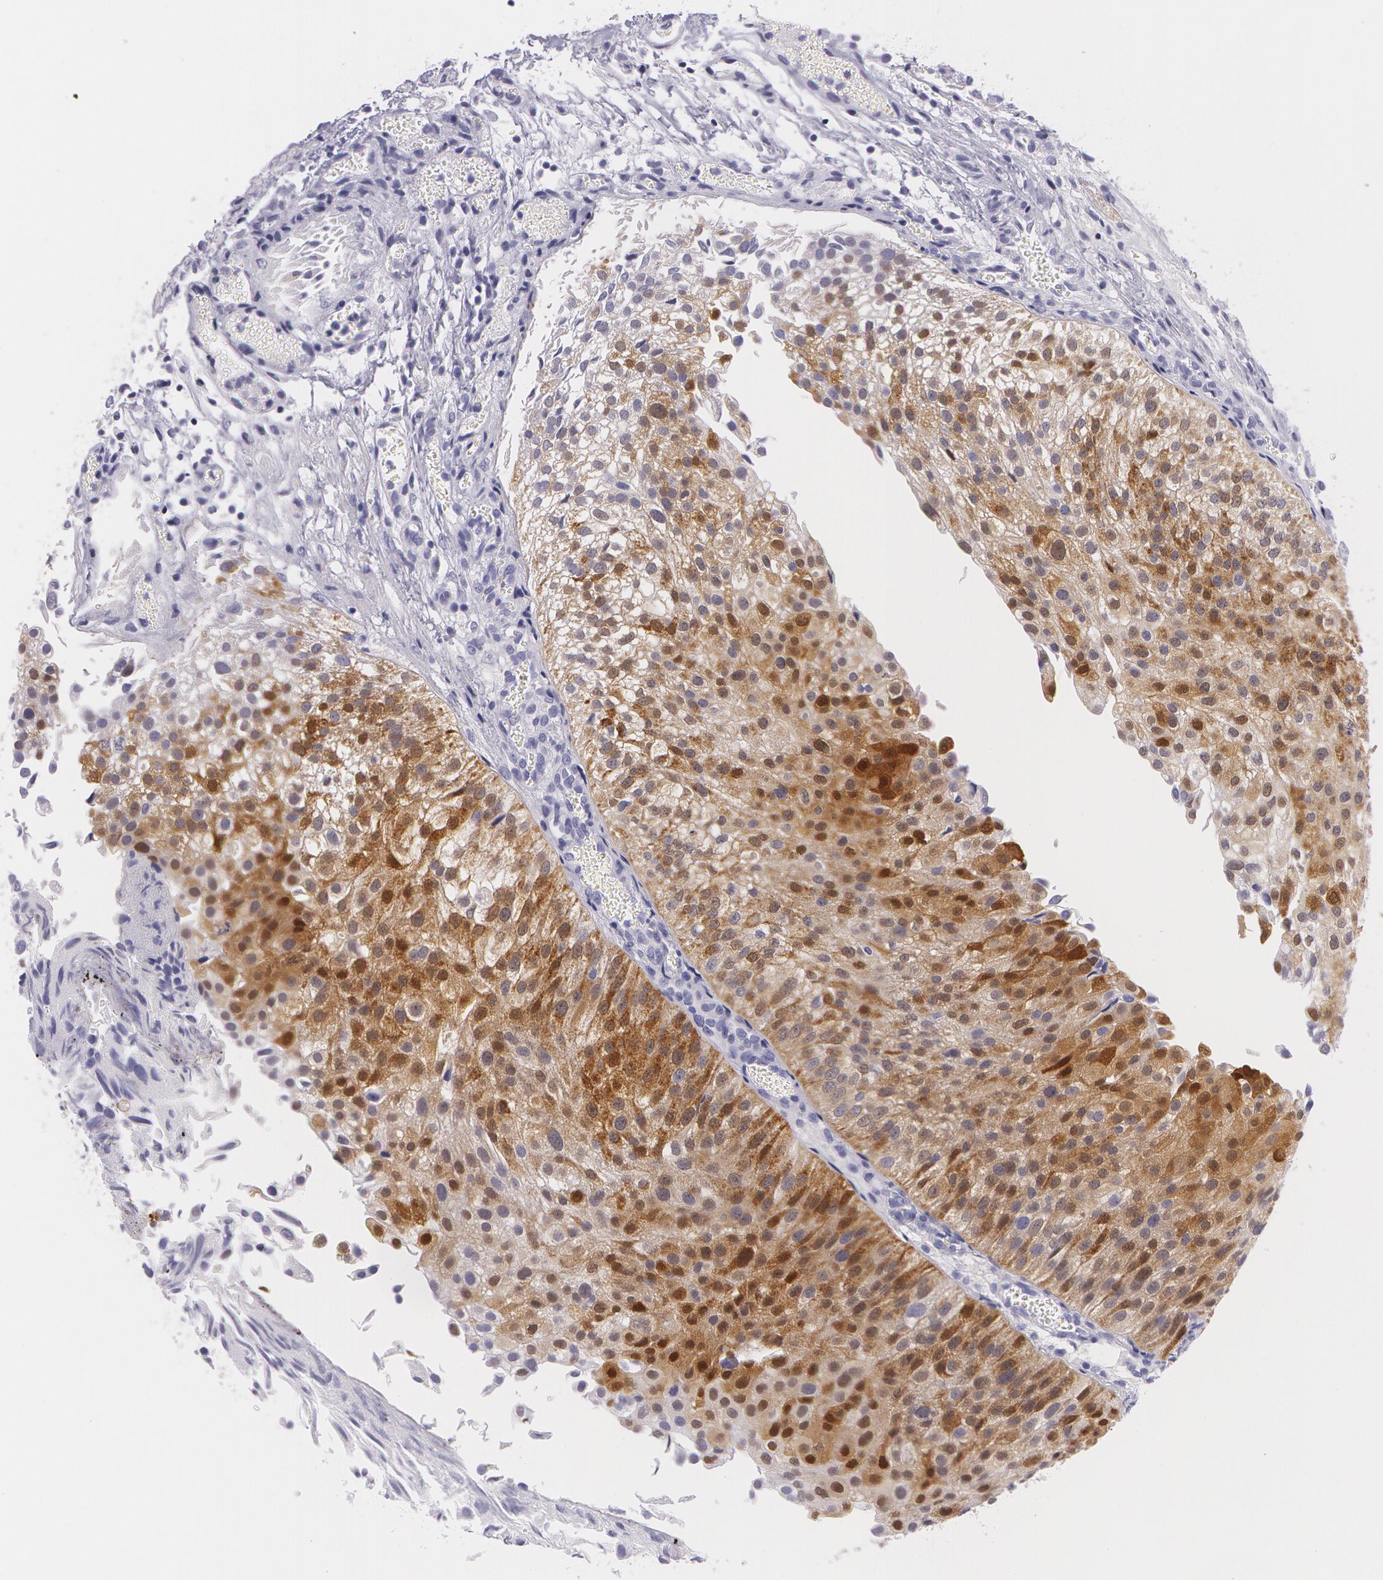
{"staining": {"intensity": "strong", "quantity": ">75%", "location": "cytoplasmic/membranous,nuclear"}, "tissue": "urothelial cancer", "cell_type": "Tumor cells", "image_type": "cancer", "snomed": [{"axis": "morphology", "description": "Urothelial carcinoma, Low grade"}, {"axis": "topography", "description": "Urinary bladder"}], "caption": "Protein expression analysis of human urothelial cancer reveals strong cytoplasmic/membranous and nuclear expression in about >75% of tumor cells. The protein is shown in brown color, while the nuclei are stained blue.", "gene": "SNCG", "patient": {"sex": "female", "age": 89}}